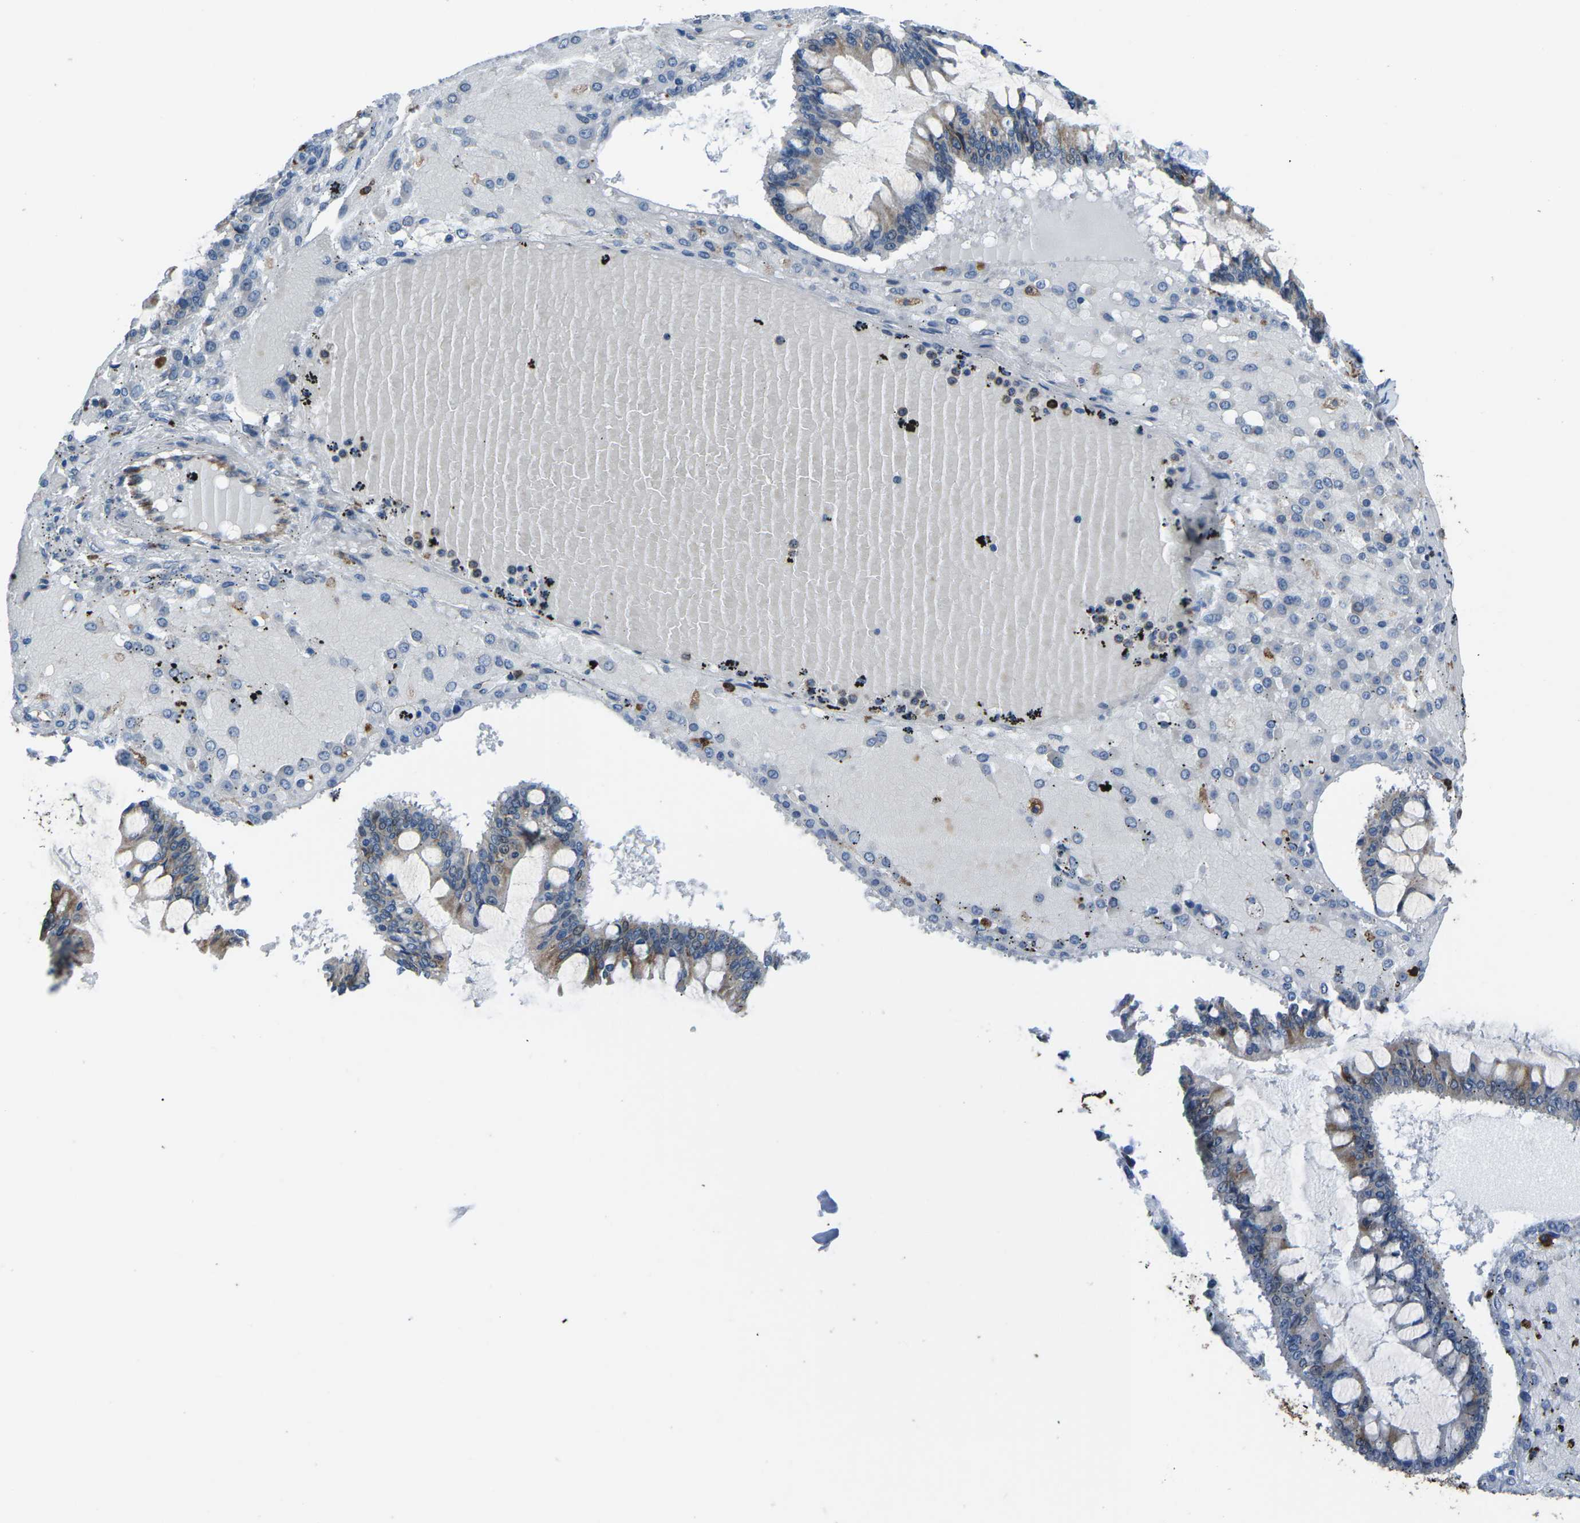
{"staining": {"intensity": "moderate", "quantity": "<25%", "location": "cytoplasmic/membranous"}, "tissue": "ovarian cancer", "cell_type": "Tumor cells", "image_type": "cancer", "snomed": [{"axis": "morphology", "description": "Cystadenocarcinoma, mucinous, NOS"}, {"axis": "topography", "description": "Ovary"}], "caption": "Immunohistochemistry of human ovarian cancer reveals low levels of moderate cytoplasmic/membranous expression in approximately <25% of tumor cells.", "gene": "PTPN1", "patient": {"sex": "female", "age": 73}}